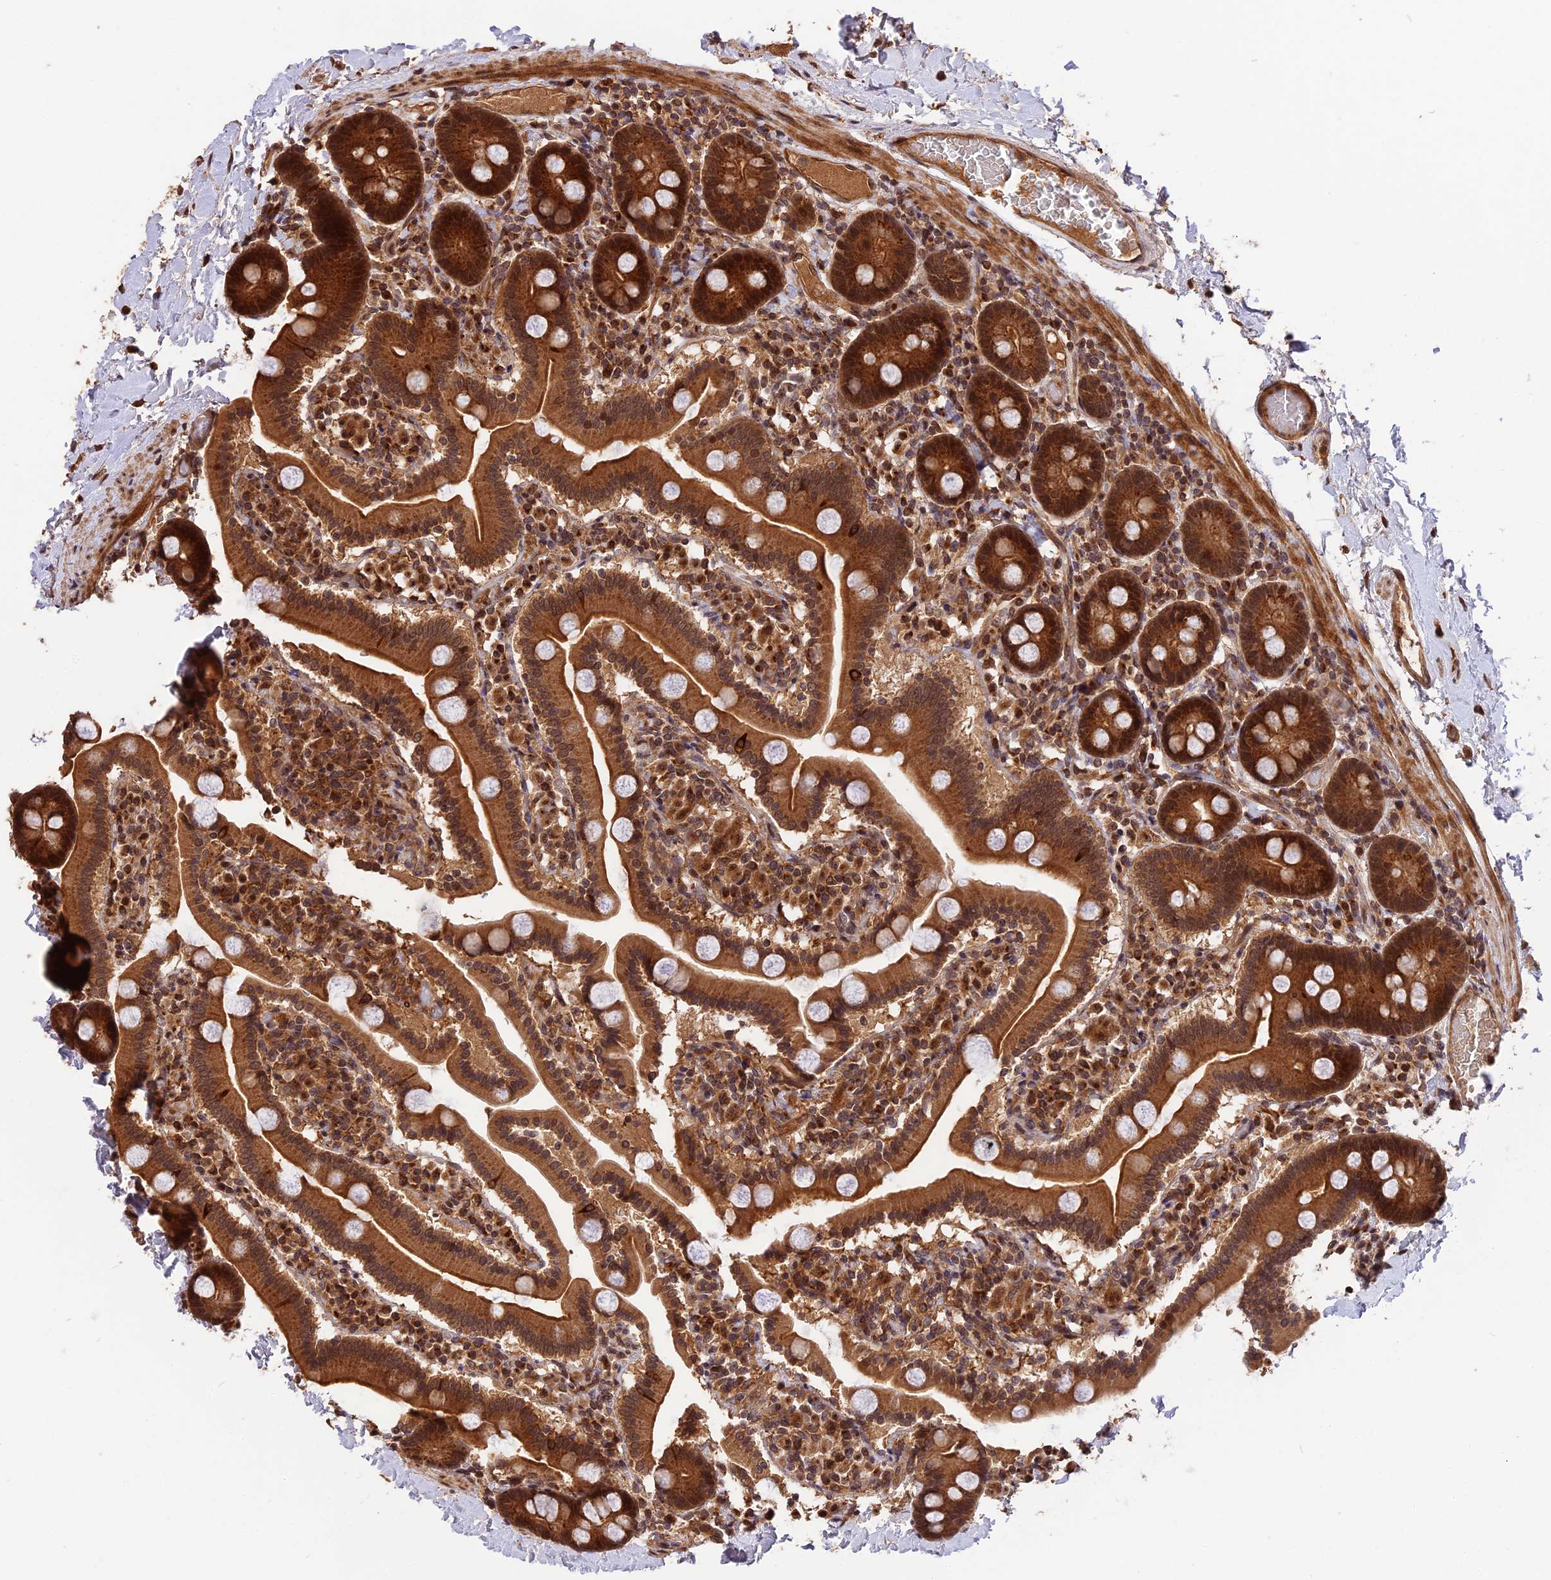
{"staining": {"intensity": "strong", "quantity": ">75%", "location": "cytoplasmic/membranous"}, "tissue": "duodenum", "cell_type": "Glandular cells", "image_type": "normal", "snomed": [{"axis": "morphology", "description": "Normal tissue, NOS"}, {"axis": "topography", "description": "Duodenum"}], "caption": "Glandular cells exhibit strong cytoplasmic/membranous expression in about >75% of cells in benign duodenum.", "gene": "ESCO1", "patient": {"sex": "male", "age": 55}}